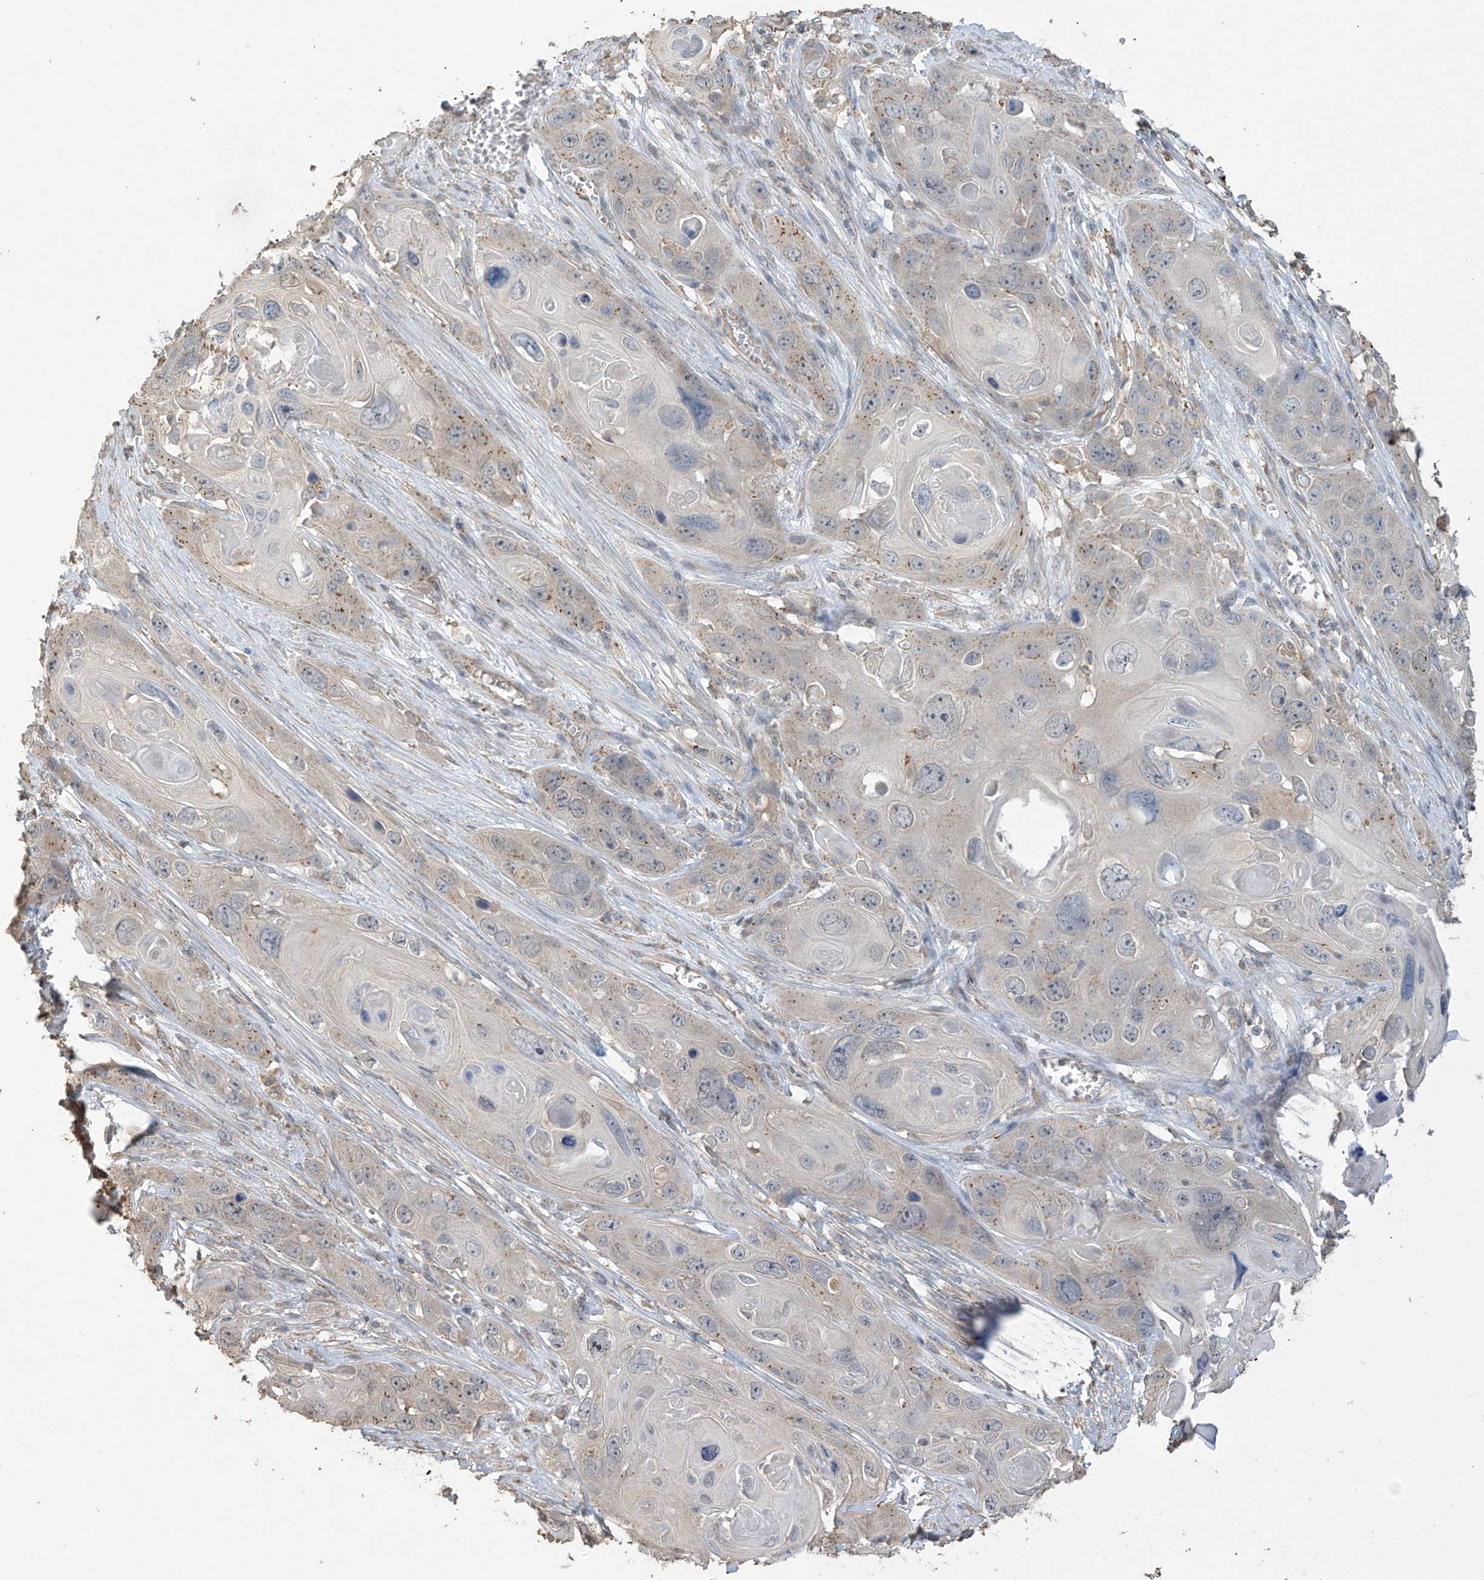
{"staining": {"intensity": "weak", "quantity": "<25%", "location": "cytoplasmic/membranous"}, "tissue": "skin cancer", "cell_type": "Tumor cells", "image_type": "cancer", "snomed": [{"axis": "morphology", "description": "Squamous cell carcinoma, NOS"}, {"axis": "topography", "description": "Skin"}], "caption": "Immunohistochemical staining of human skin cancer (squamous cell carcinoma) reveals no significant positivity in tumor cells. (DAB immunohistochemistry (IHC) with hematoxylin counter stain).", "gene": "SLFN14", "patient": {"sex": "male", "age": 55}}